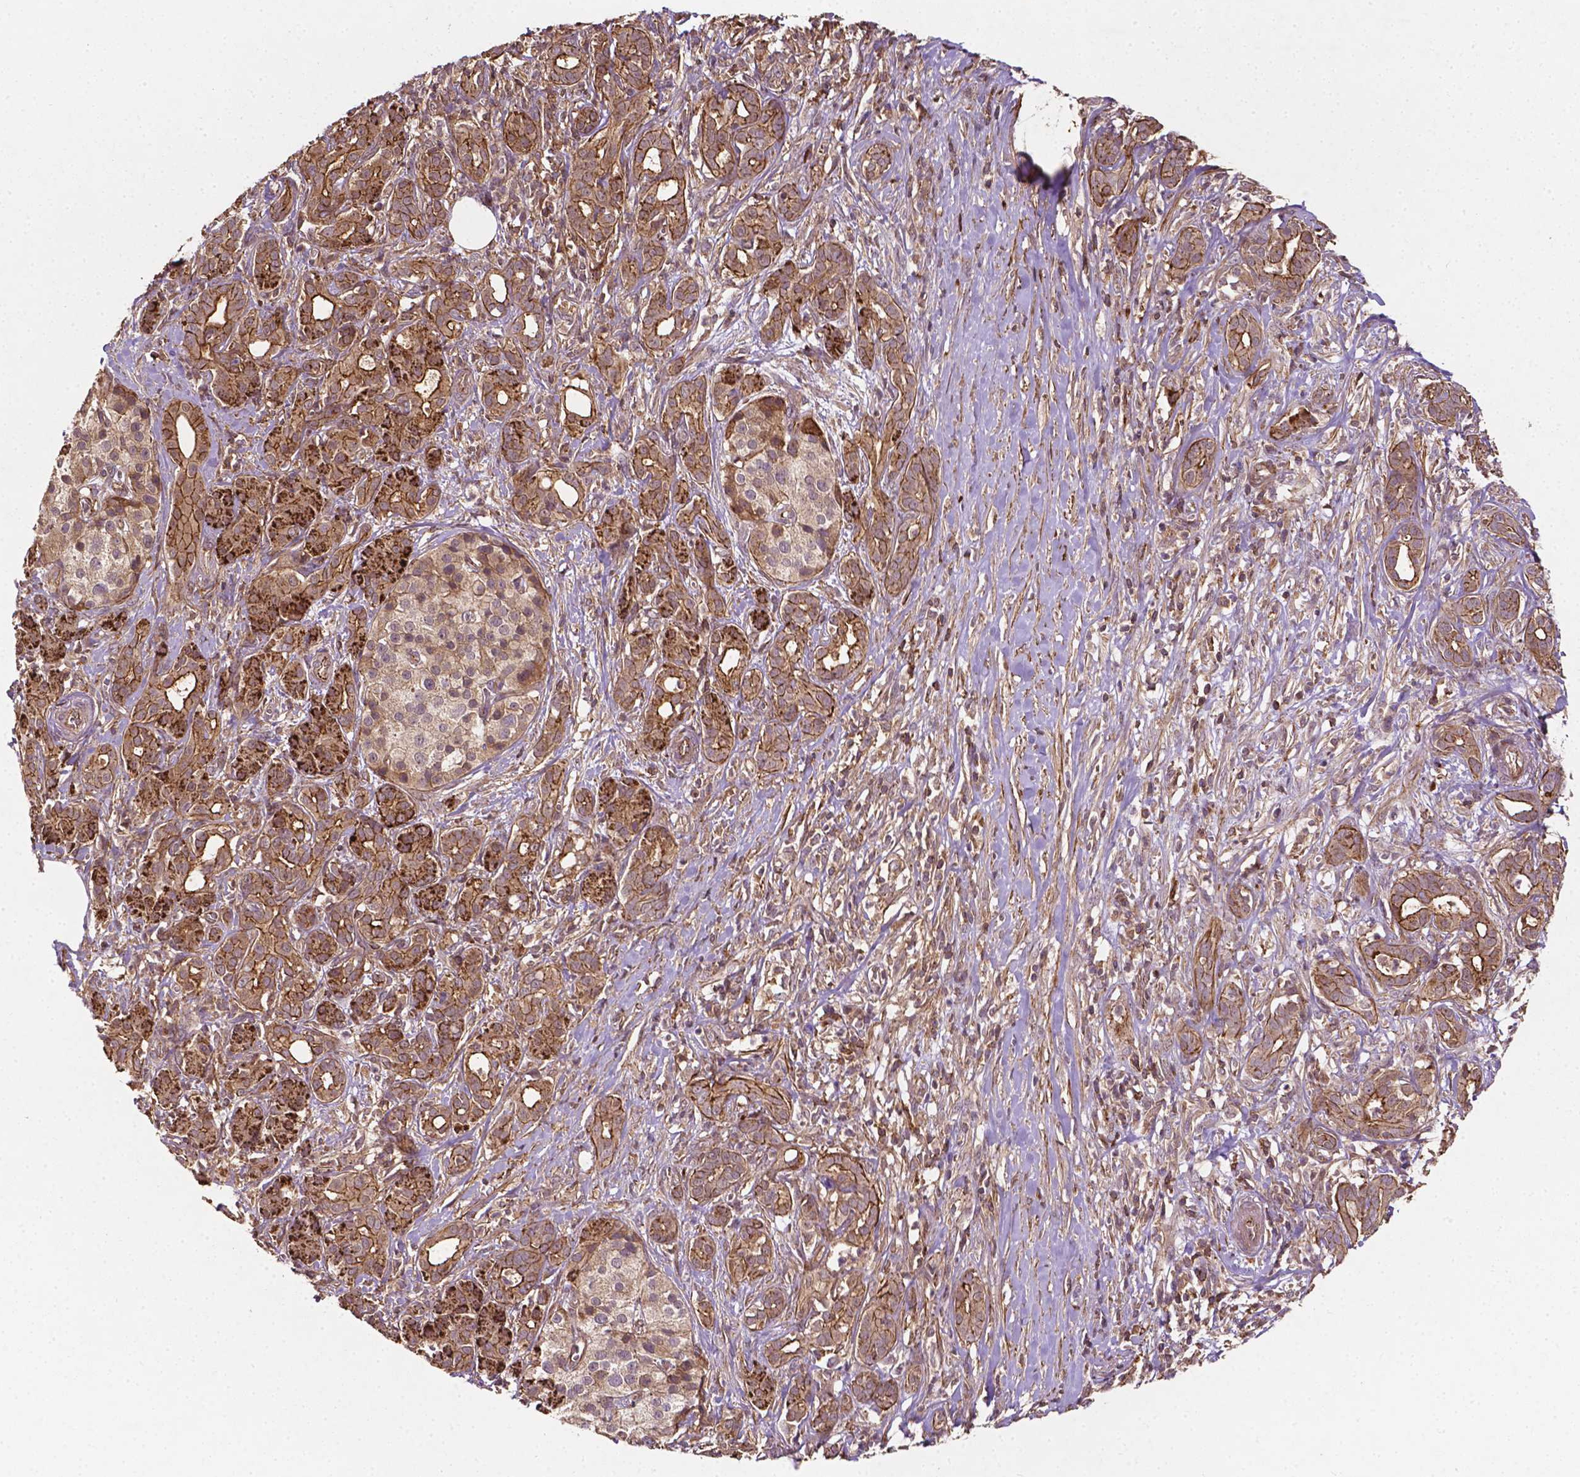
{"staining": {"intensity": "moderate", "quantity": ">75%", "location": "cytoplasmic/membranous"}, "tissue": "pancreatic cancer", "cell_type": "Tumor cells", "image_type": "cancer", "snomed": [{"axis": "morphology", "description": "Adenocarcinoma, NOS"}, {"axis": "topography", "description": "Pancreas"}], "caption": "This micrograph demonstrates immunohistochemistry (IHC) staining of pancreatic adenocarcinoma, with medium moderate cytoplasmic/membranous positivity in about >75% of tumor cells.", "gene": "ZMYND19", "patient": {"sex": "male", "age": 61}}